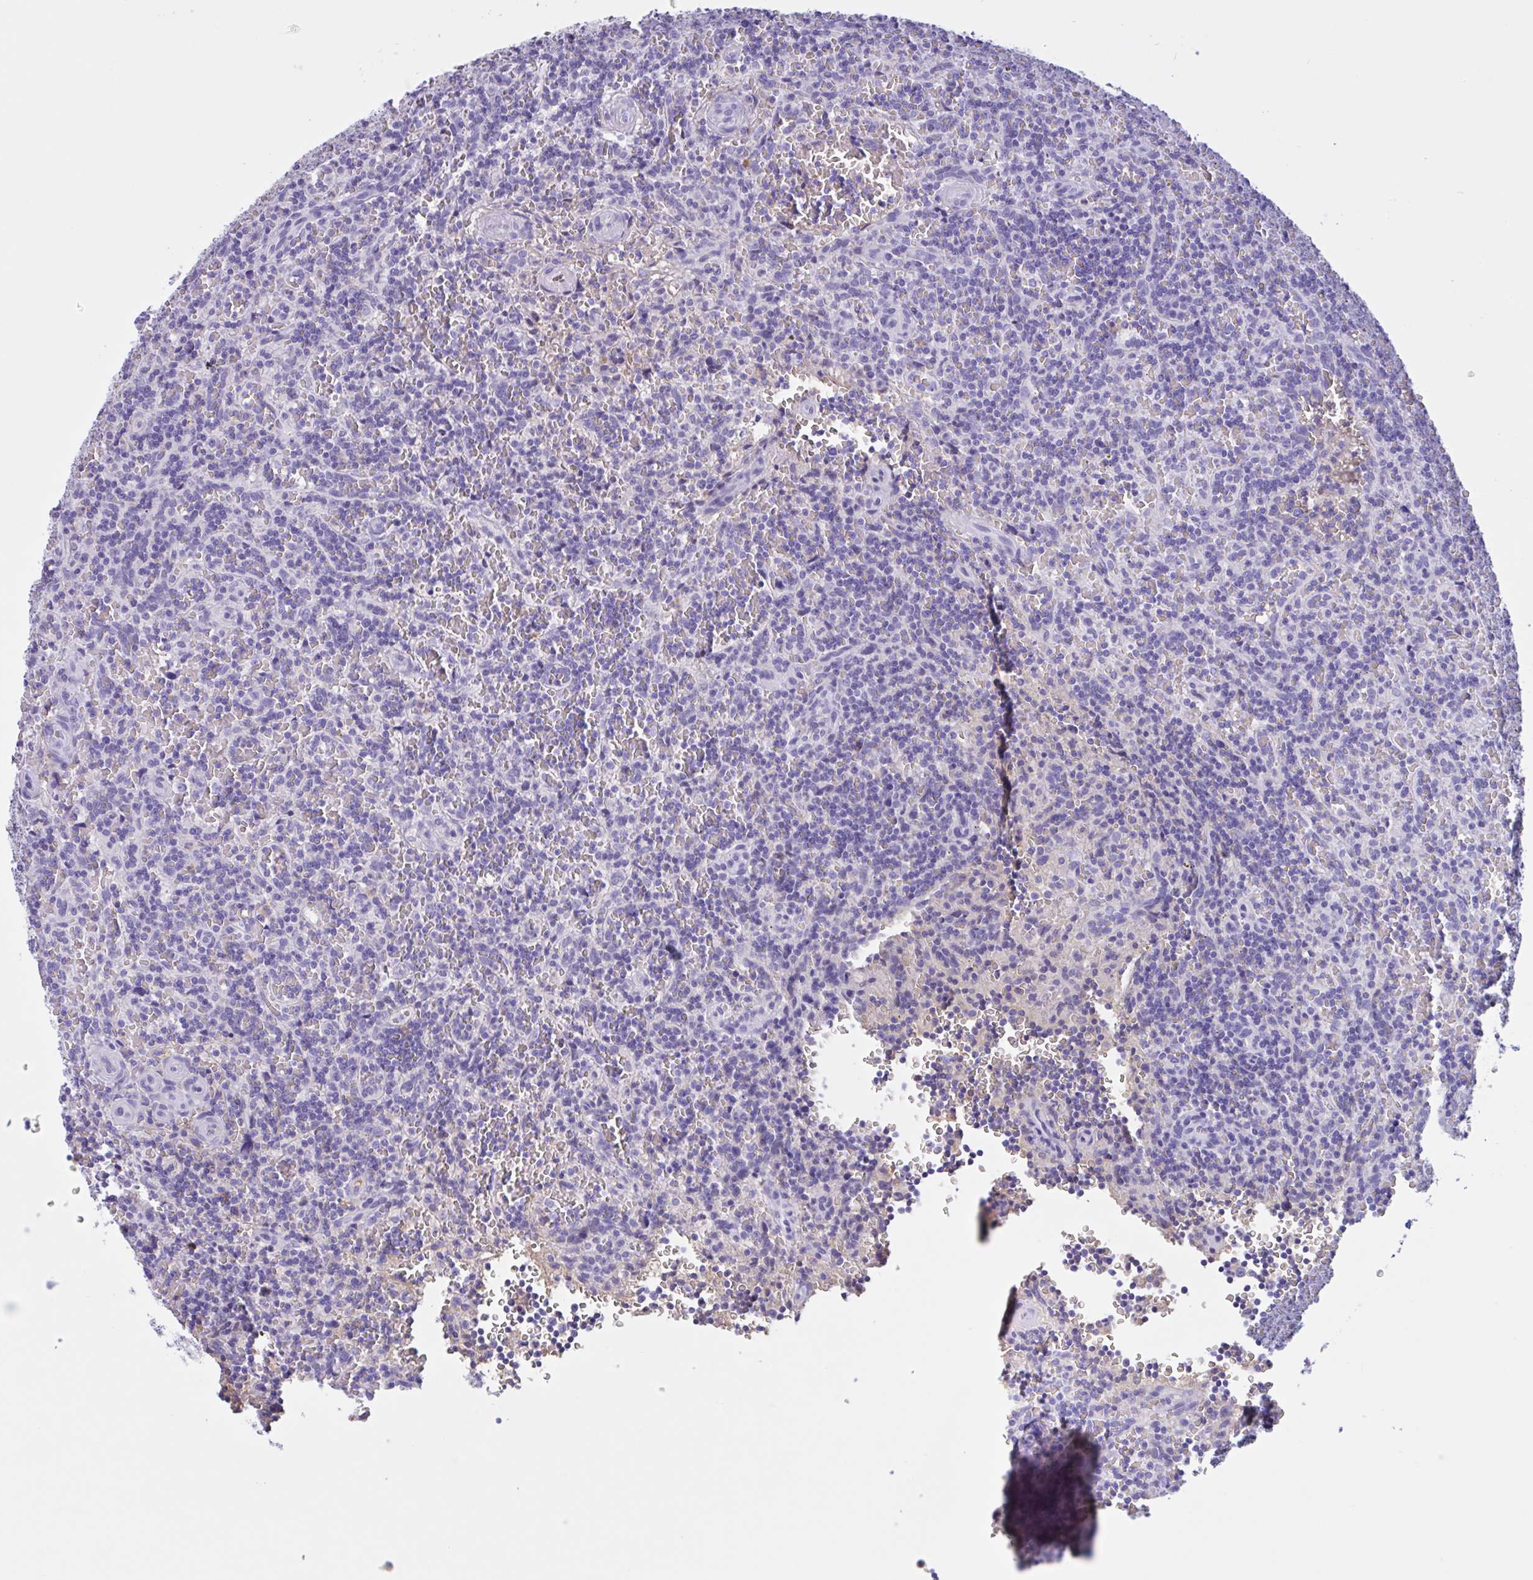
{"staining": {"intensity": "negative", "quantity": "none", "location": "none"}, "tissue": "lymphoma", "cell_type": "Tumor cells", "image_type": "cancer", "snomed": [{"axis": "morphology", "description": "Malignant lymphoma, non-Hodgkin's type, Low grade"}, {"axis": "topography", "description": "Spleen"}], "caption": "Immunohistochemical staining of human malignant lymphoma, non-Hodgkin's type (low-grade) demonstrates no significant positivity in tumor cells.", "gene": "LARGE2", "patient": {"sex": "male", "age": 73}}